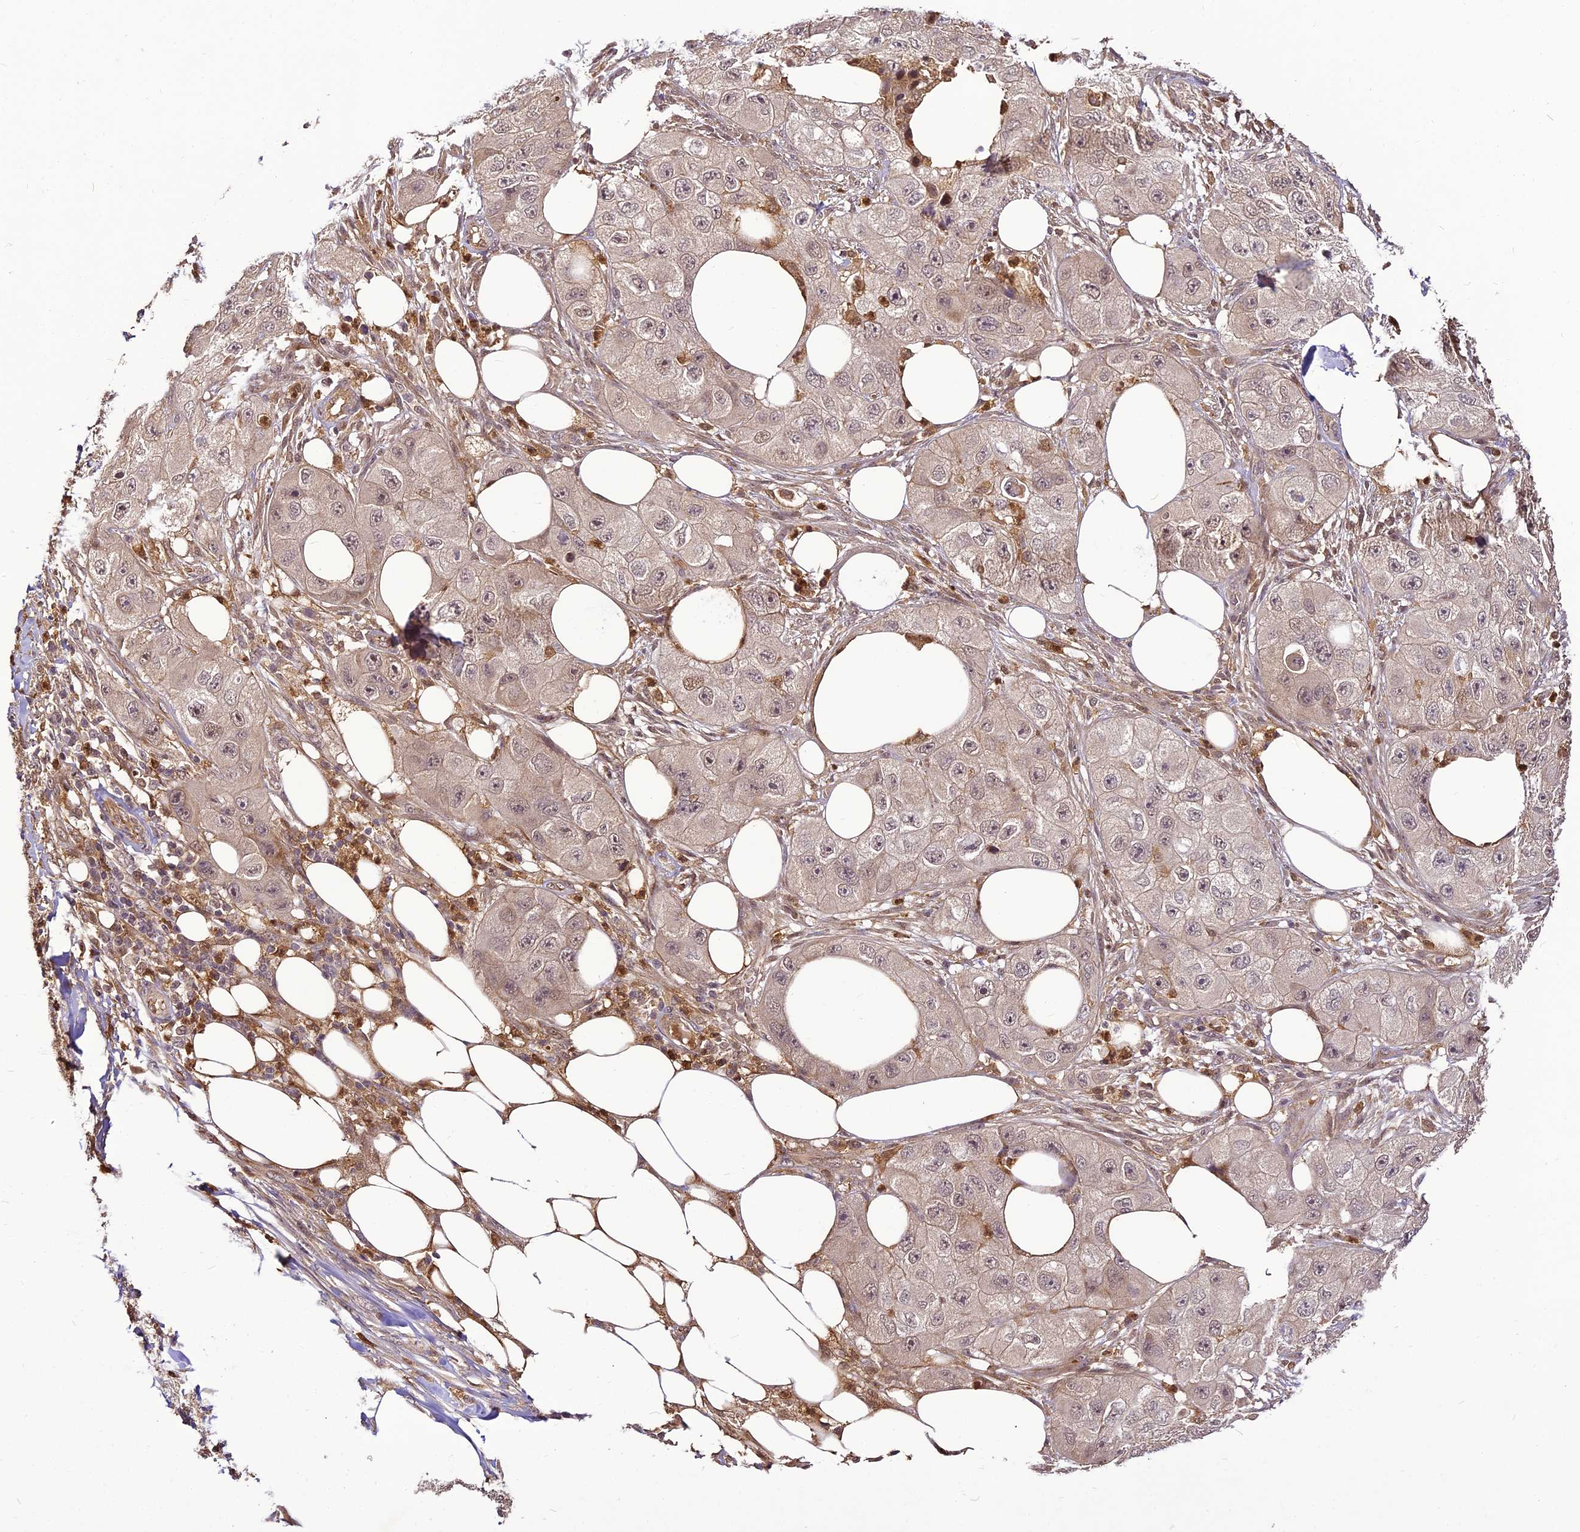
{"staining": {"intensity": "weak", "quantity": "<25%", "location": "cytoplasmic/membranous"}, "tissue": "skin cancer", "cell_type": "Tumor cells", "image_type": "cancer", "snomed": [{"axis": "morphology", "description": "Squamous cell carcinoma, NOS"}, {"axis": "topography", "description": "Skin"}, {"axis": "topography", "description": "Subcutis"}], "caption": "Immunohistochemical staining of skin cancer displays no significant positivity in tumor cells.", "gene": "BCDIN3D", "patient": {"sex": "male", "age": 73}}